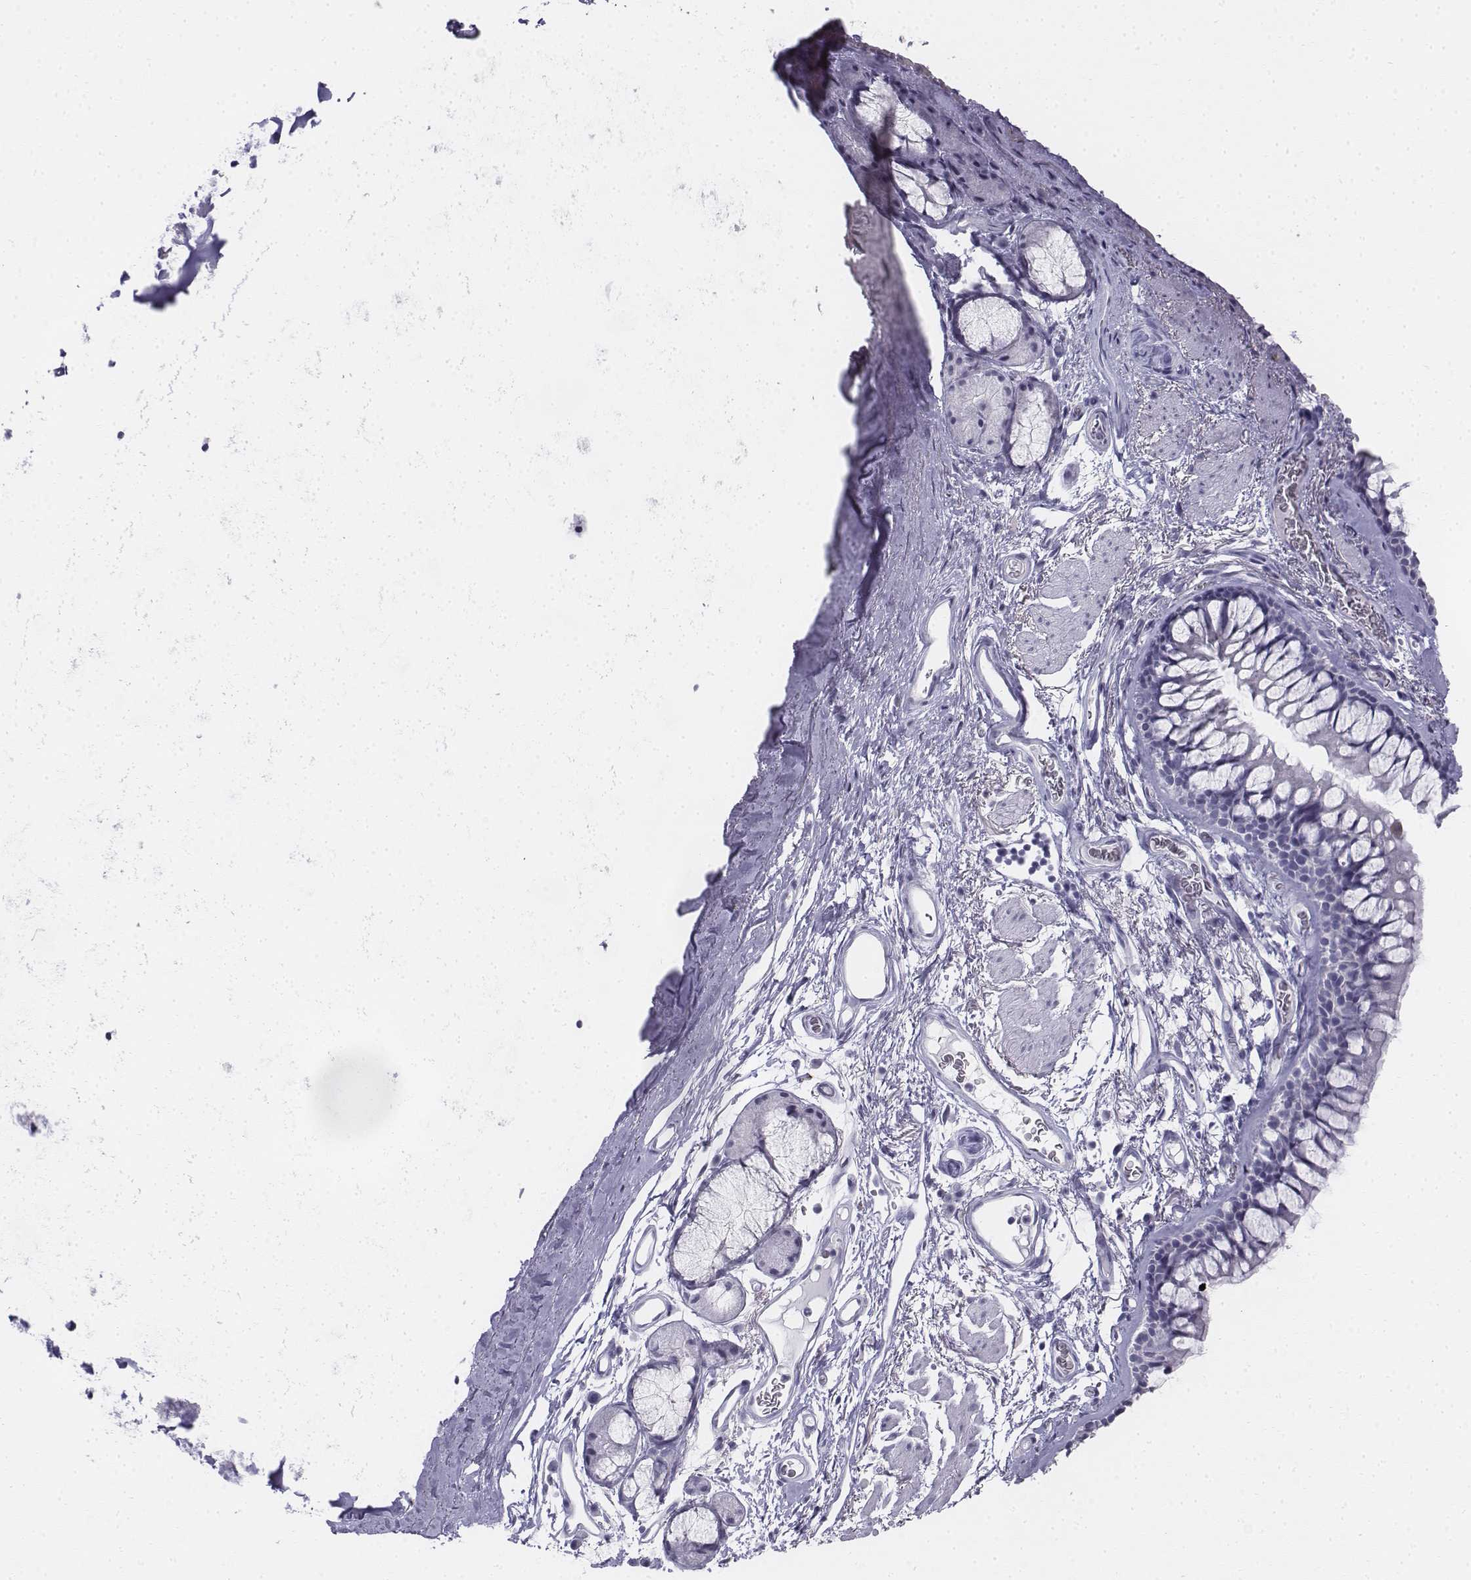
{"staining": {"intensity": "negative", "quantity": "none", "location": "none"}, "tissue": "bronchus", "cell_type": "Respiratory epithelial cells", "image_type": "normal", "snomed": [{"axis": "morphology", "description": "Normal tissue, NOS"}, {"axis": "topography", "description": "Cartilage tissue"}, {"axis": "topography", "description": "Bronchus"}], "caption": "Respiratory epithelial cells are negative for protein expression in unremarkable human bronchus. (Immunohistochemistry, brightfield microscopy, high magnification).", "gene": "TH", "patient": {"sex": "female", "age": 79}}